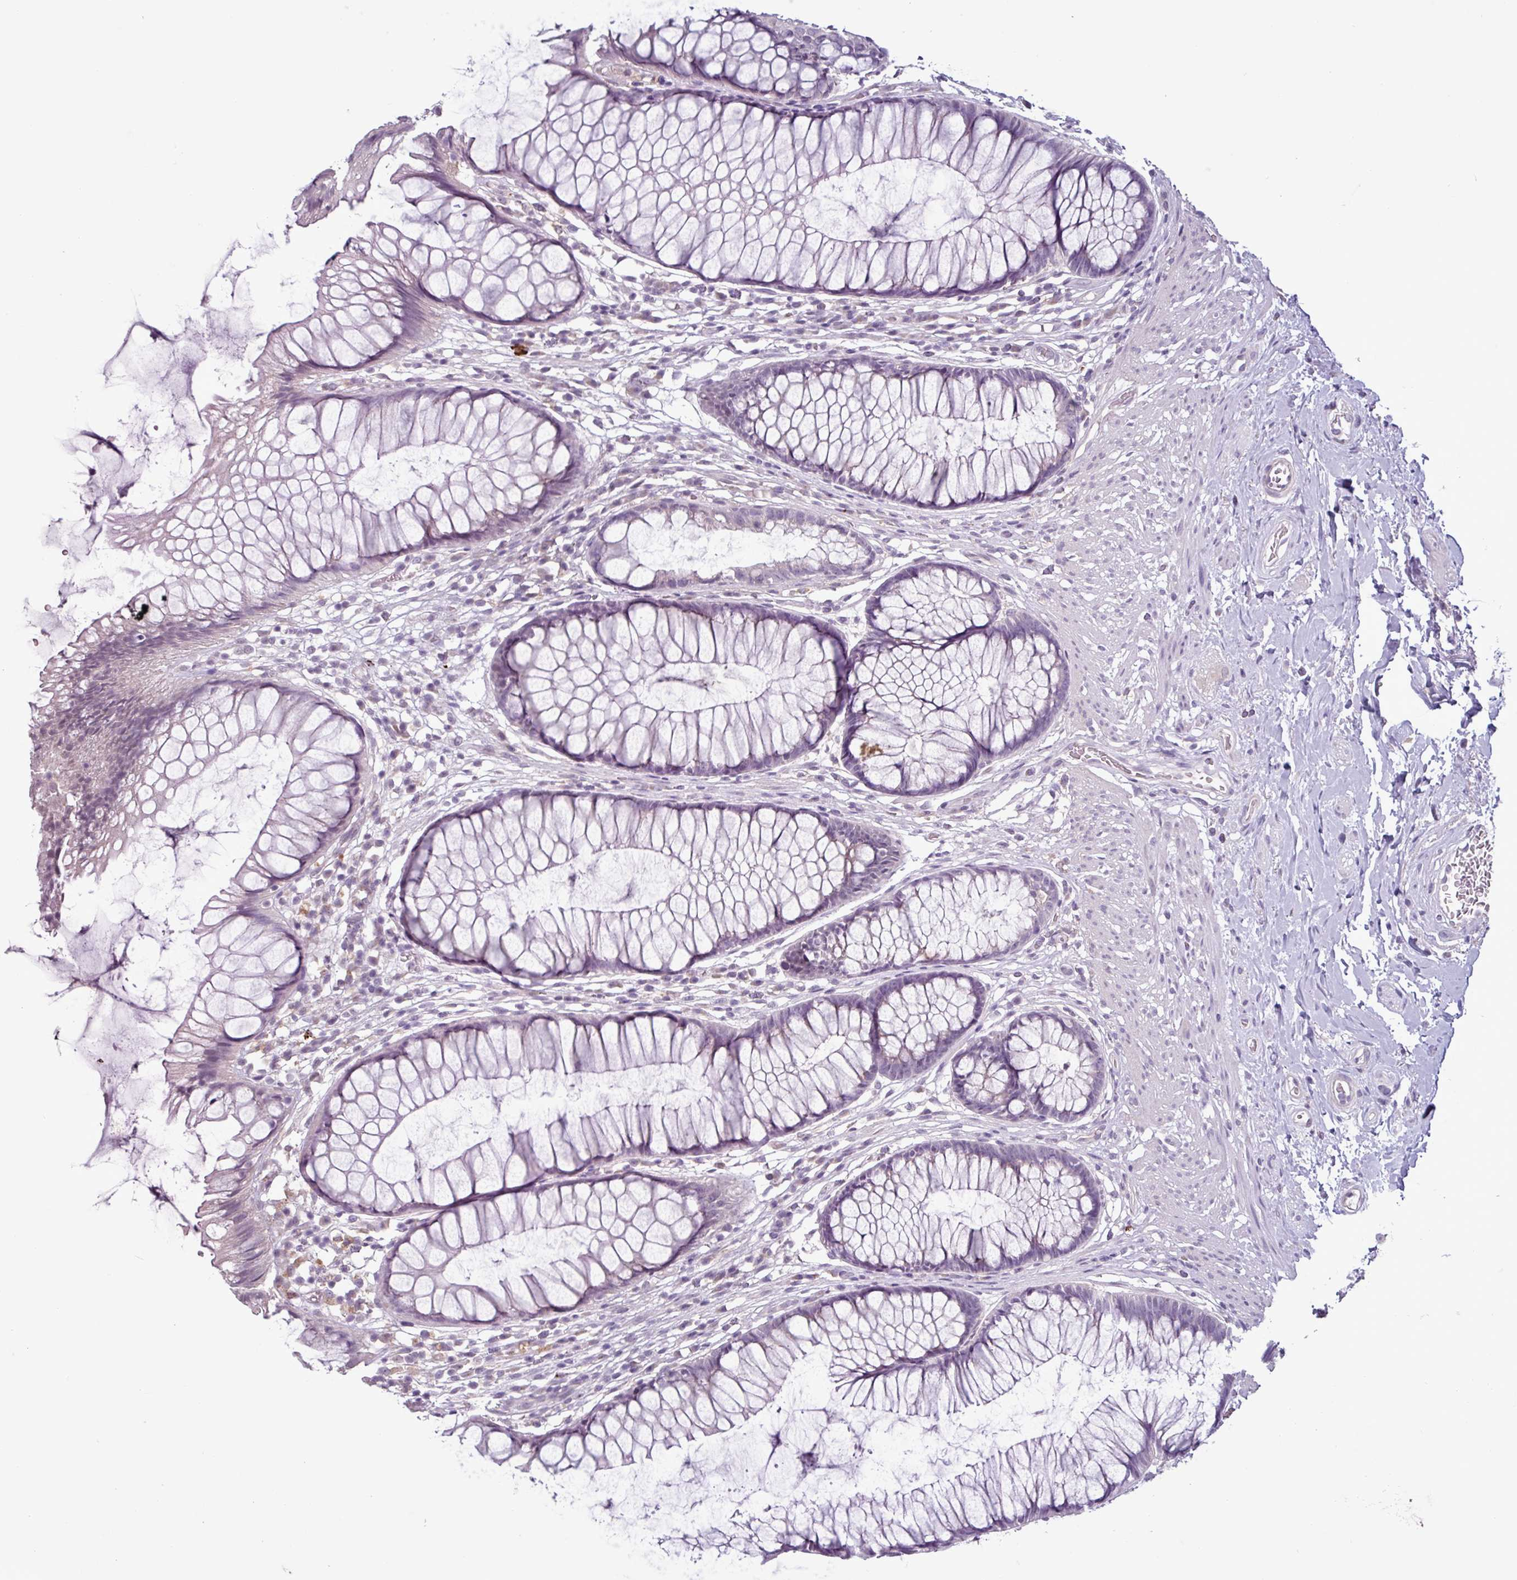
{"staining": {"intensity": "negative", "quantity": "none", "location": "none"}, "tissue": "rectum", "cell_type": "Glandular cells", "image_type": "normal", "snomed": [{"axis": "morphology", "description": "Normal tissue, NOS"}, {"axis": "topography", "description": "Smooth muscle"}, {"axis": "topography", "description": "Rectum"}], "caption": "A high-resolution histopathology image shows IHC staining of unremarkable rectum, which displays no significant staining in glandular cells.", "gene": "C9orf24", "patient": {"sex": "male", "age": 53}}